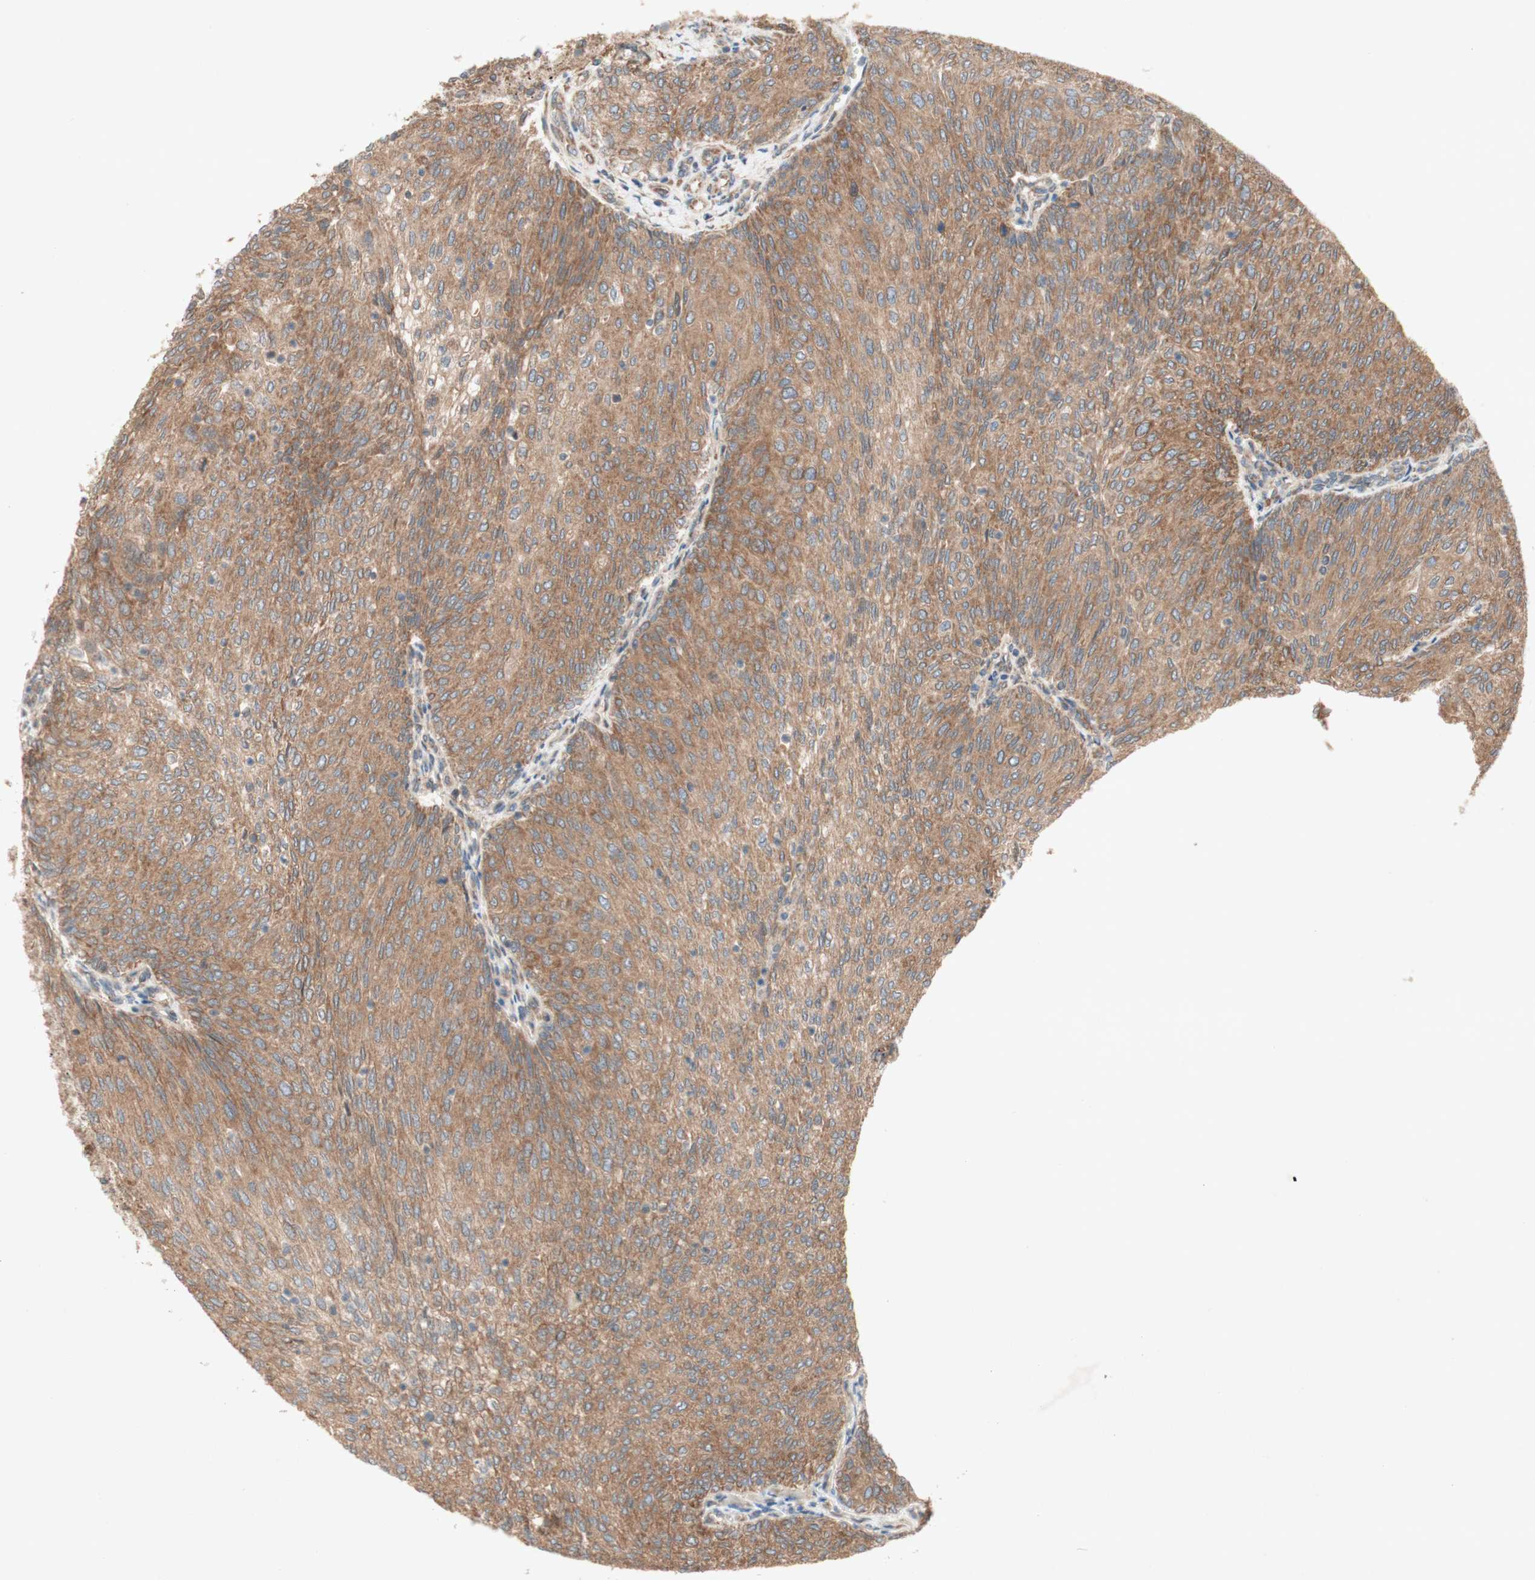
{"staining": {"intensity": "moderate", "quantity": ">75%", "location": "cytoplasmic/membranous"}, "tissue": "urothelial cancer", "cell_type": "Tumor cells", "image_type": "cancer", "snomed": [{"axis": "morphology", "description": "Urothelial carcinoma, Low grade"}, {"axis": "topography", "description": "Urinary bladder"}], "caption": "Moderate cytoplasmic/membranous protein staining is seen in about >75% of tumor cells in urothelial carcinoma (low-grade). The protein is stained brown, and the nuclei are stained in blue (DAB (3,3'-diaminobenzidine) IHC with brightfield microscopy, high magnification).", "gene": "SOCS2", "patient": {"sex": "female", "age": 79}}